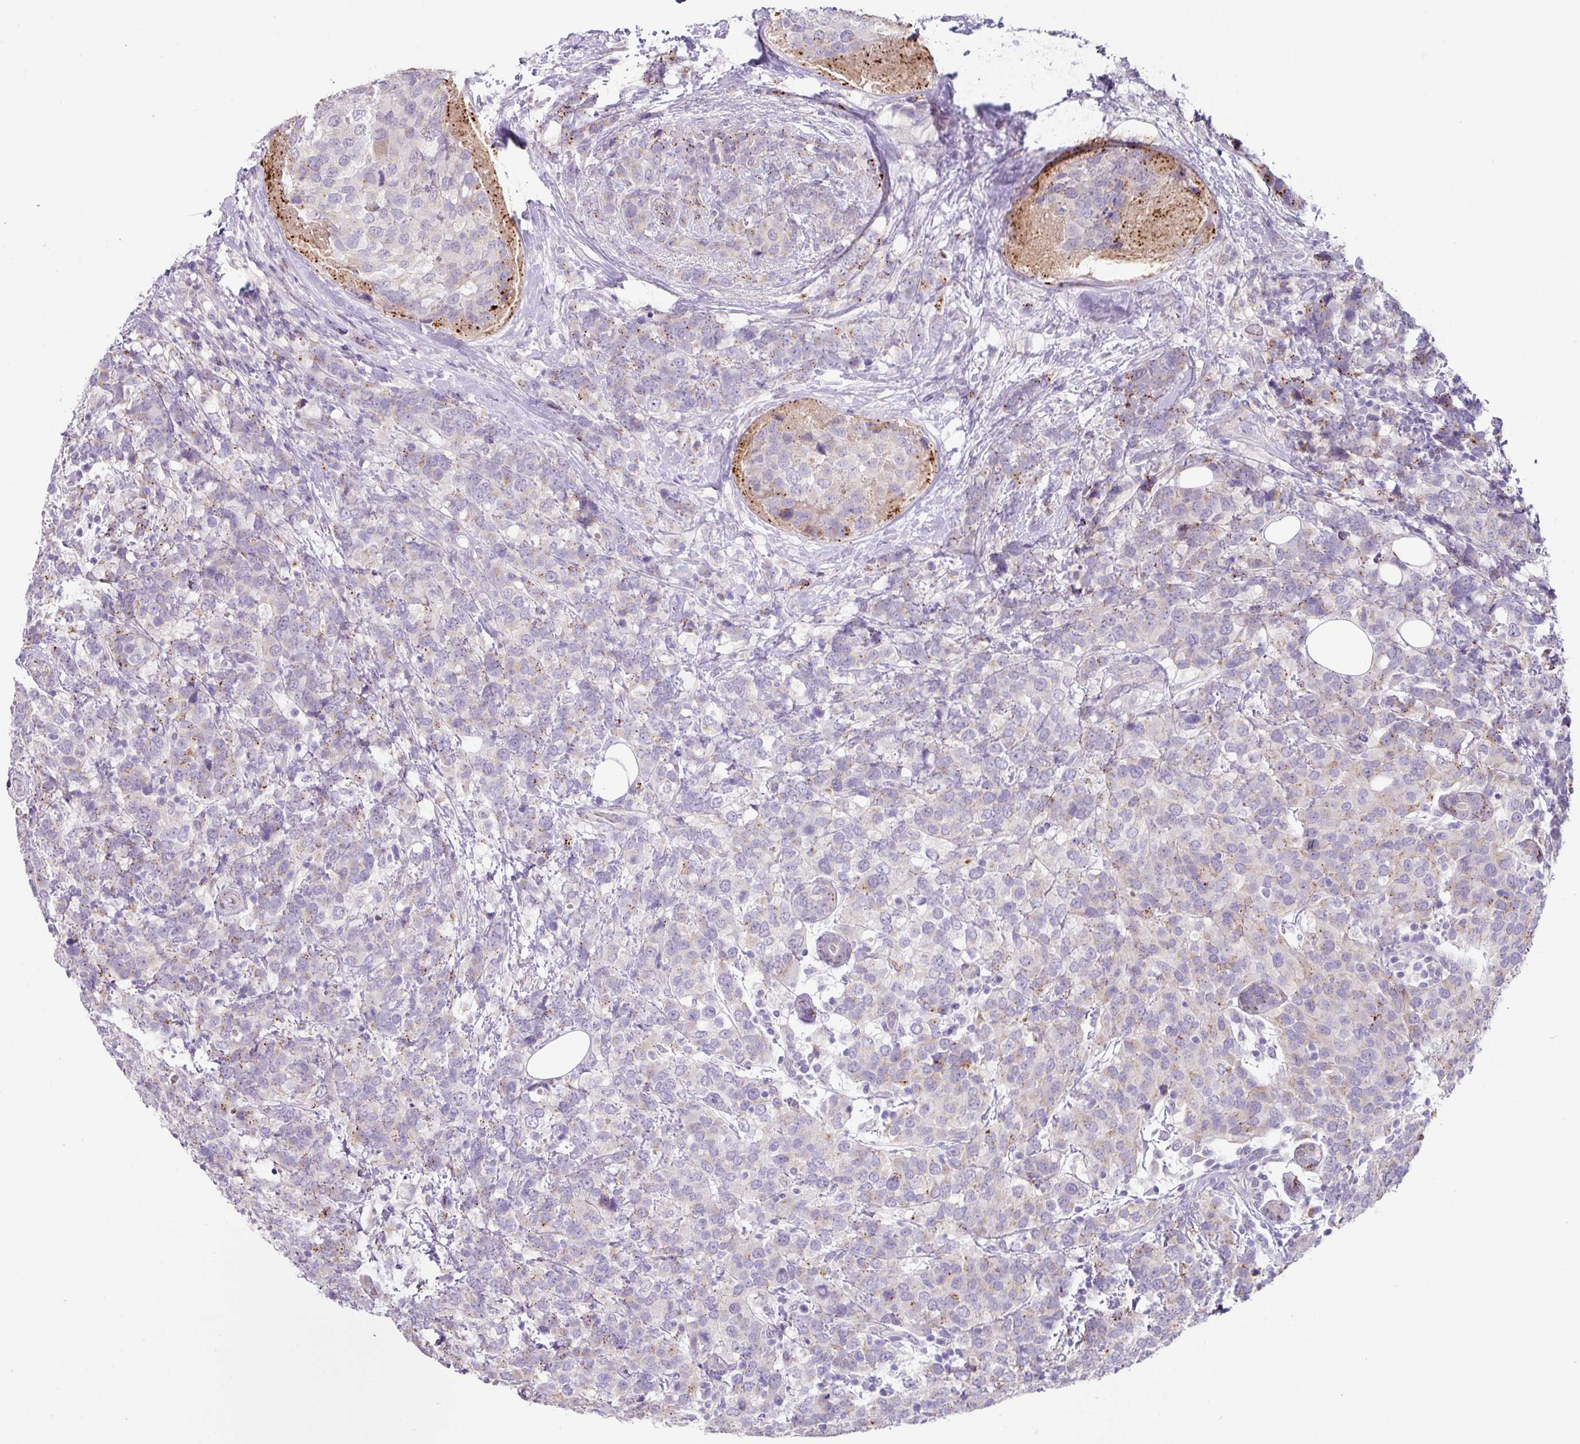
{"staining": {"intensity": "weak", "quantity": "<25%", "location": "cytoplasmic/membranous"}, "tissue": "breast cancer", "cell_type": "Tumor cells", "image_type": "cancer", "snomed": [{"axis": "morphology", "description": "Lobular carcinoma"}, {"axis": "topography", "description": "Breast"}], "caption": "A histopathology image of breast cancer (lobular carcinoma) stained for a protein exhibits no brown staining in tumor cells.", "gene": "PLEKHH3", "patient": {"sex": "female", "age": 59}}